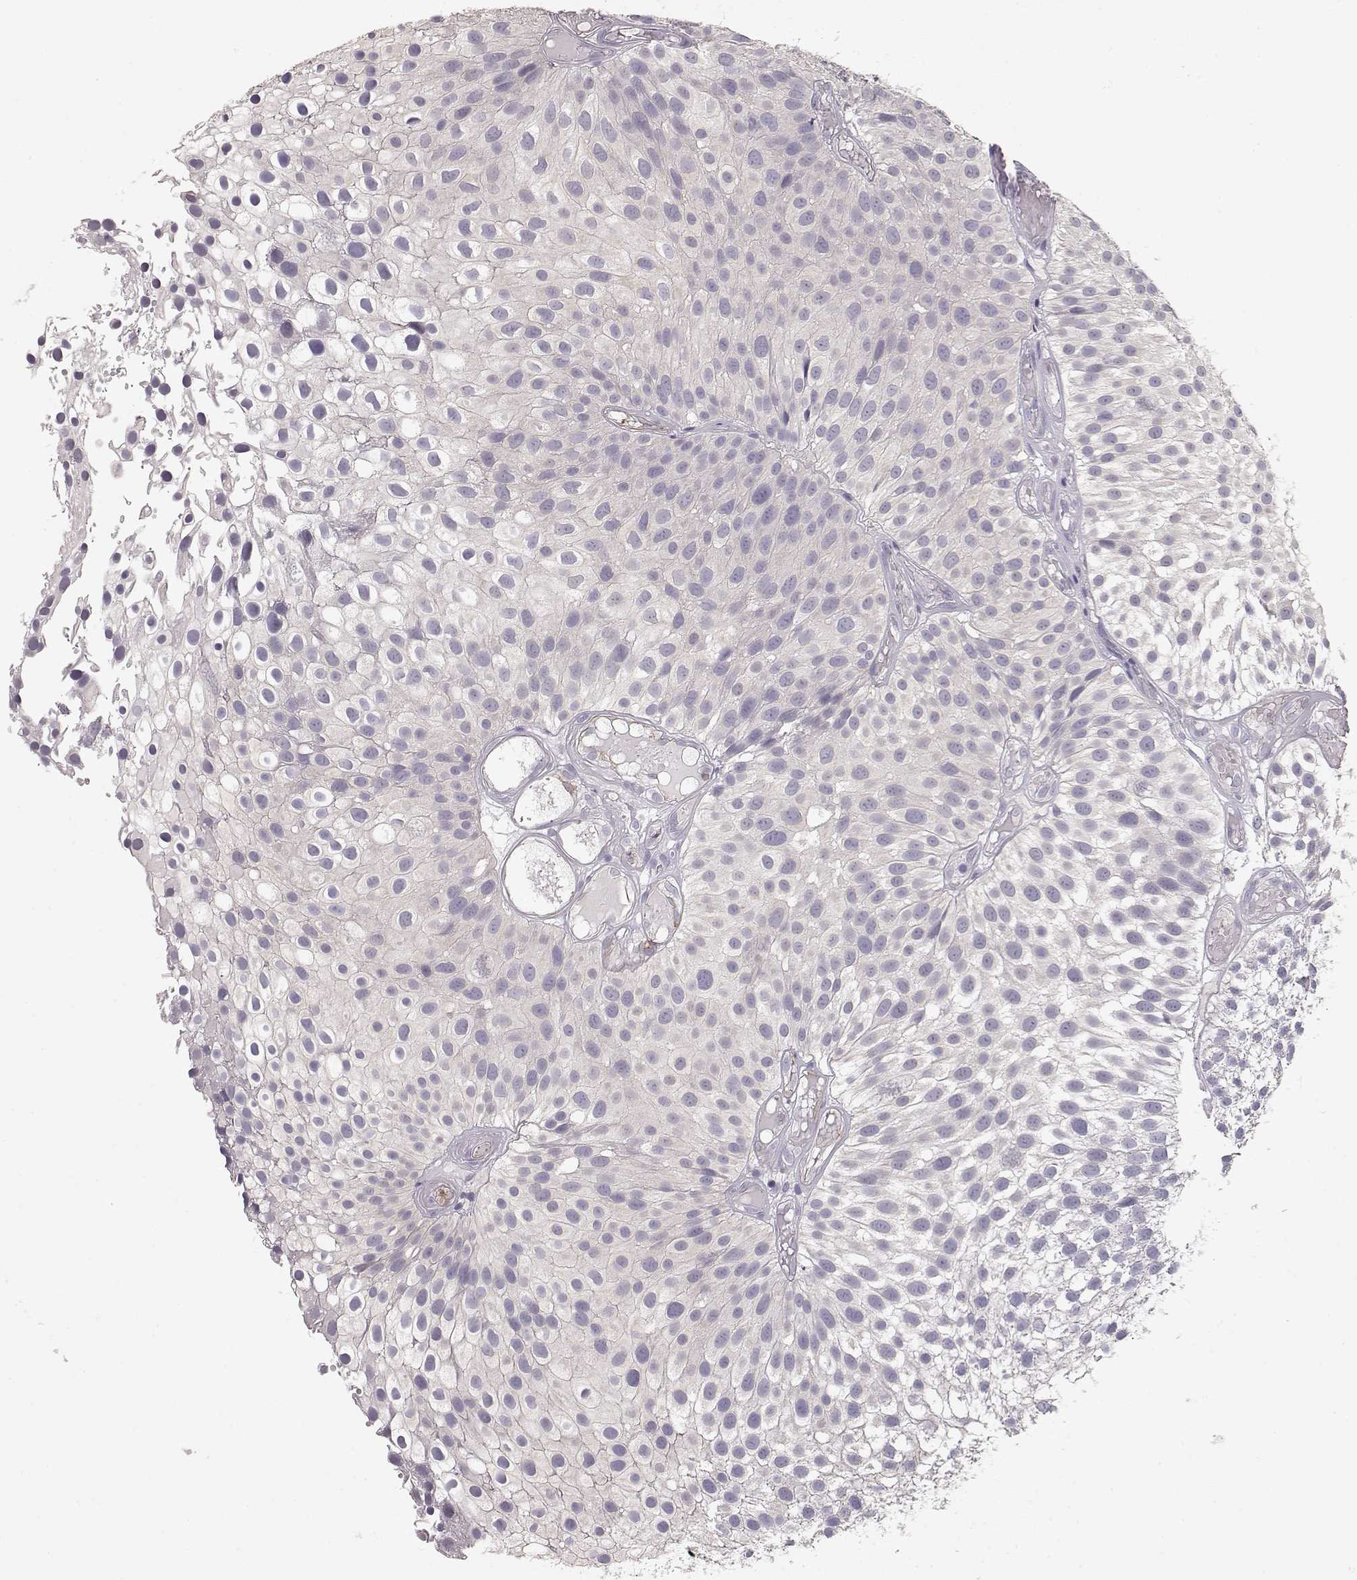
{"staining": {"intensity": "negative", "quantity": "none", "location": "none"}, "tissue": "urothelial cancer", "cell_type": "Tumor cells", "image_type": "cancer", "snomed": [{"axis": "morphology", "description": "Urothelial carcinoma, Low grade"}, {"axis": "topography", "description": "Urinary bladder"}], "caption": "Tumor cells show no significant expression in low-grade urothelial carcinoma.", "gene": "ARHGAP8", "patient": {"sex": "male", "age": 79}}